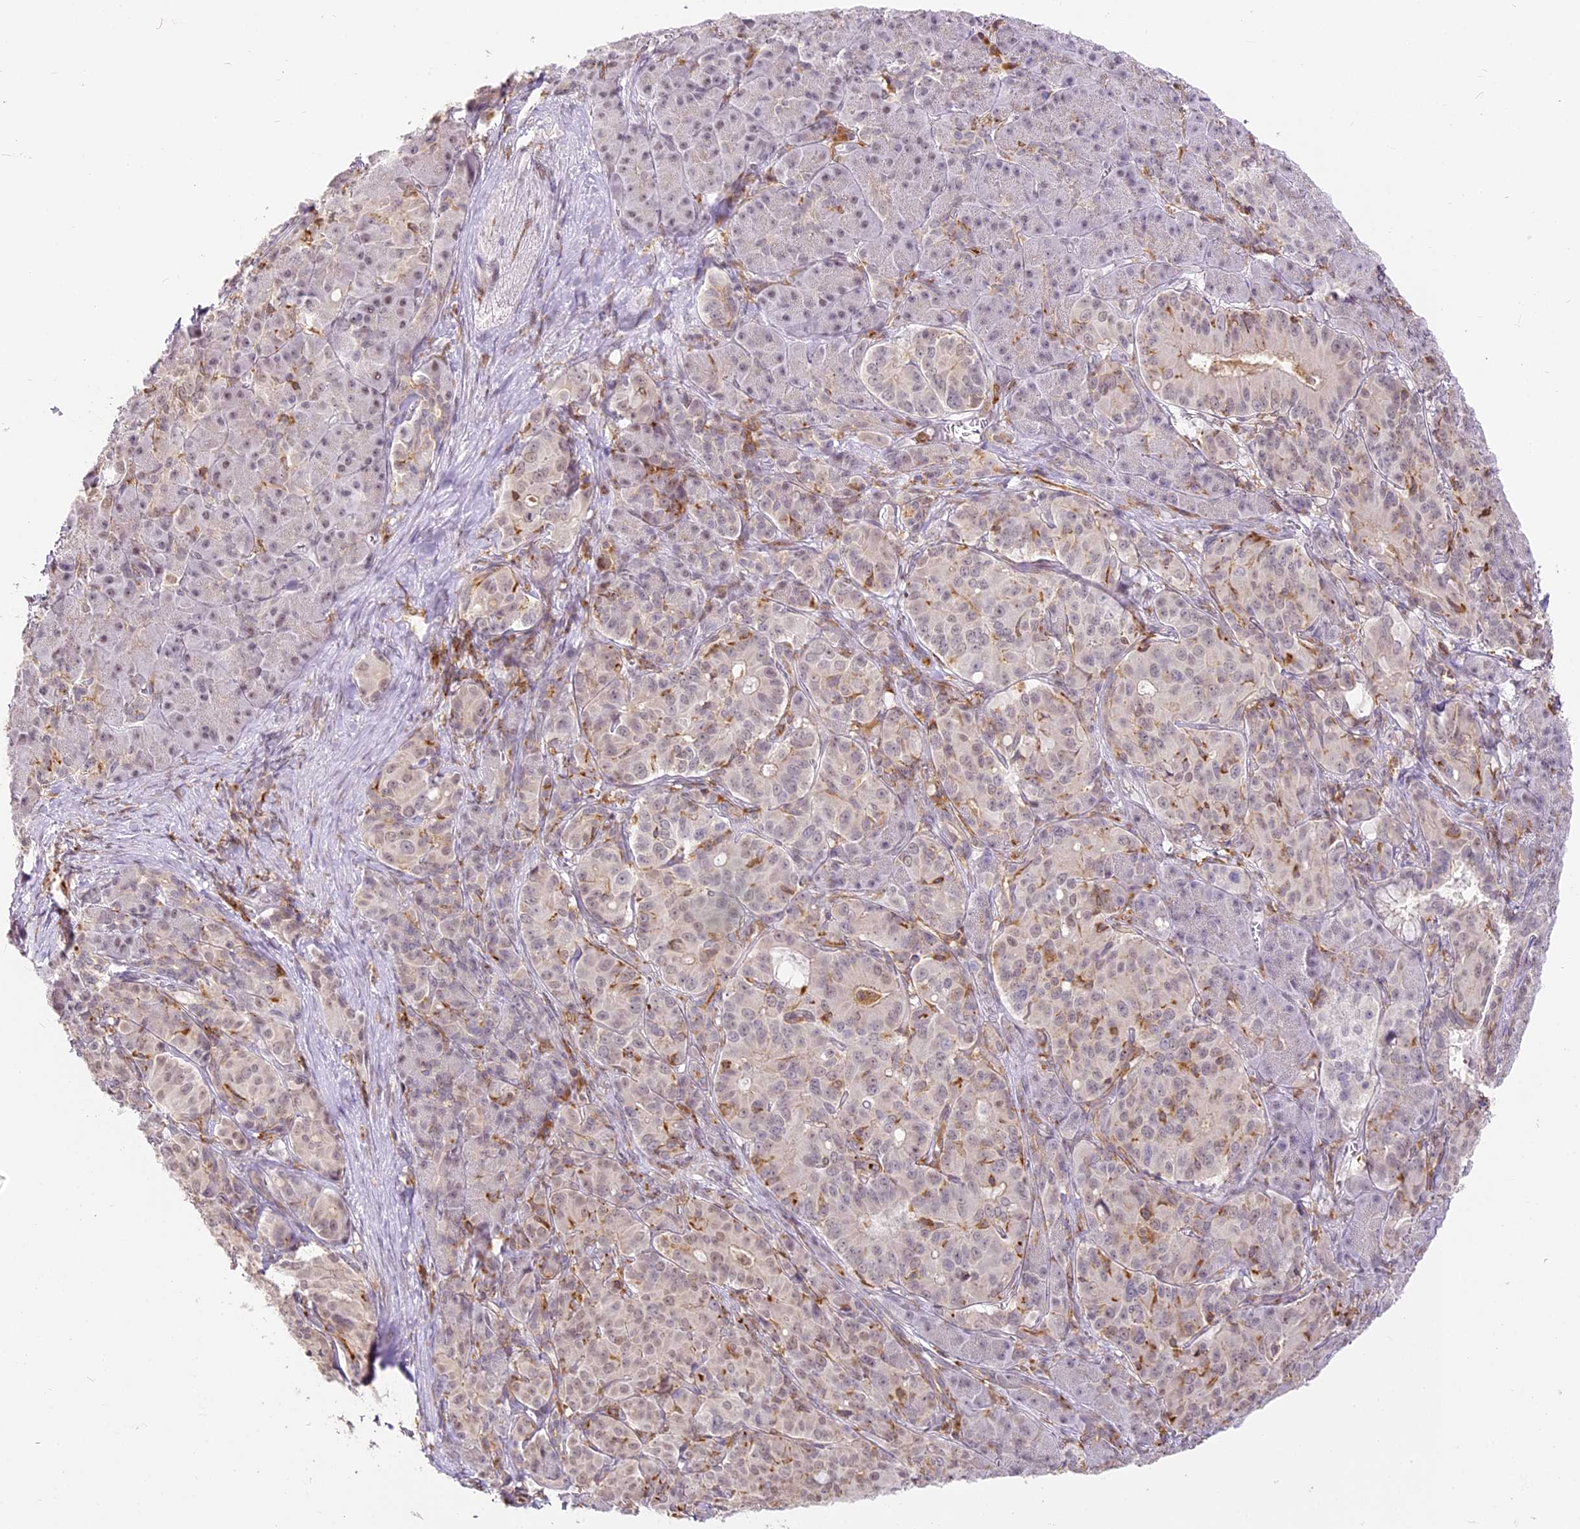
{"staining": {"intensity": "negative", "quantity": "none", "location": "none"}, "tissue": "pancreatic cancer", "cell_type": "Tumor cells", "image_type": "cancer", "snomed": [{"axis": "morphology", "description": "Adenocarcinoma, NOS"}, {"axis": "topography", "description": "Pancreas"}], "caption": "Micrograph shows no significant protein positivity in tumor cells of pancreatic adenocarcinoma.", "gene": "DOCK2", "patient": {"sex": "female", "age": 74}}